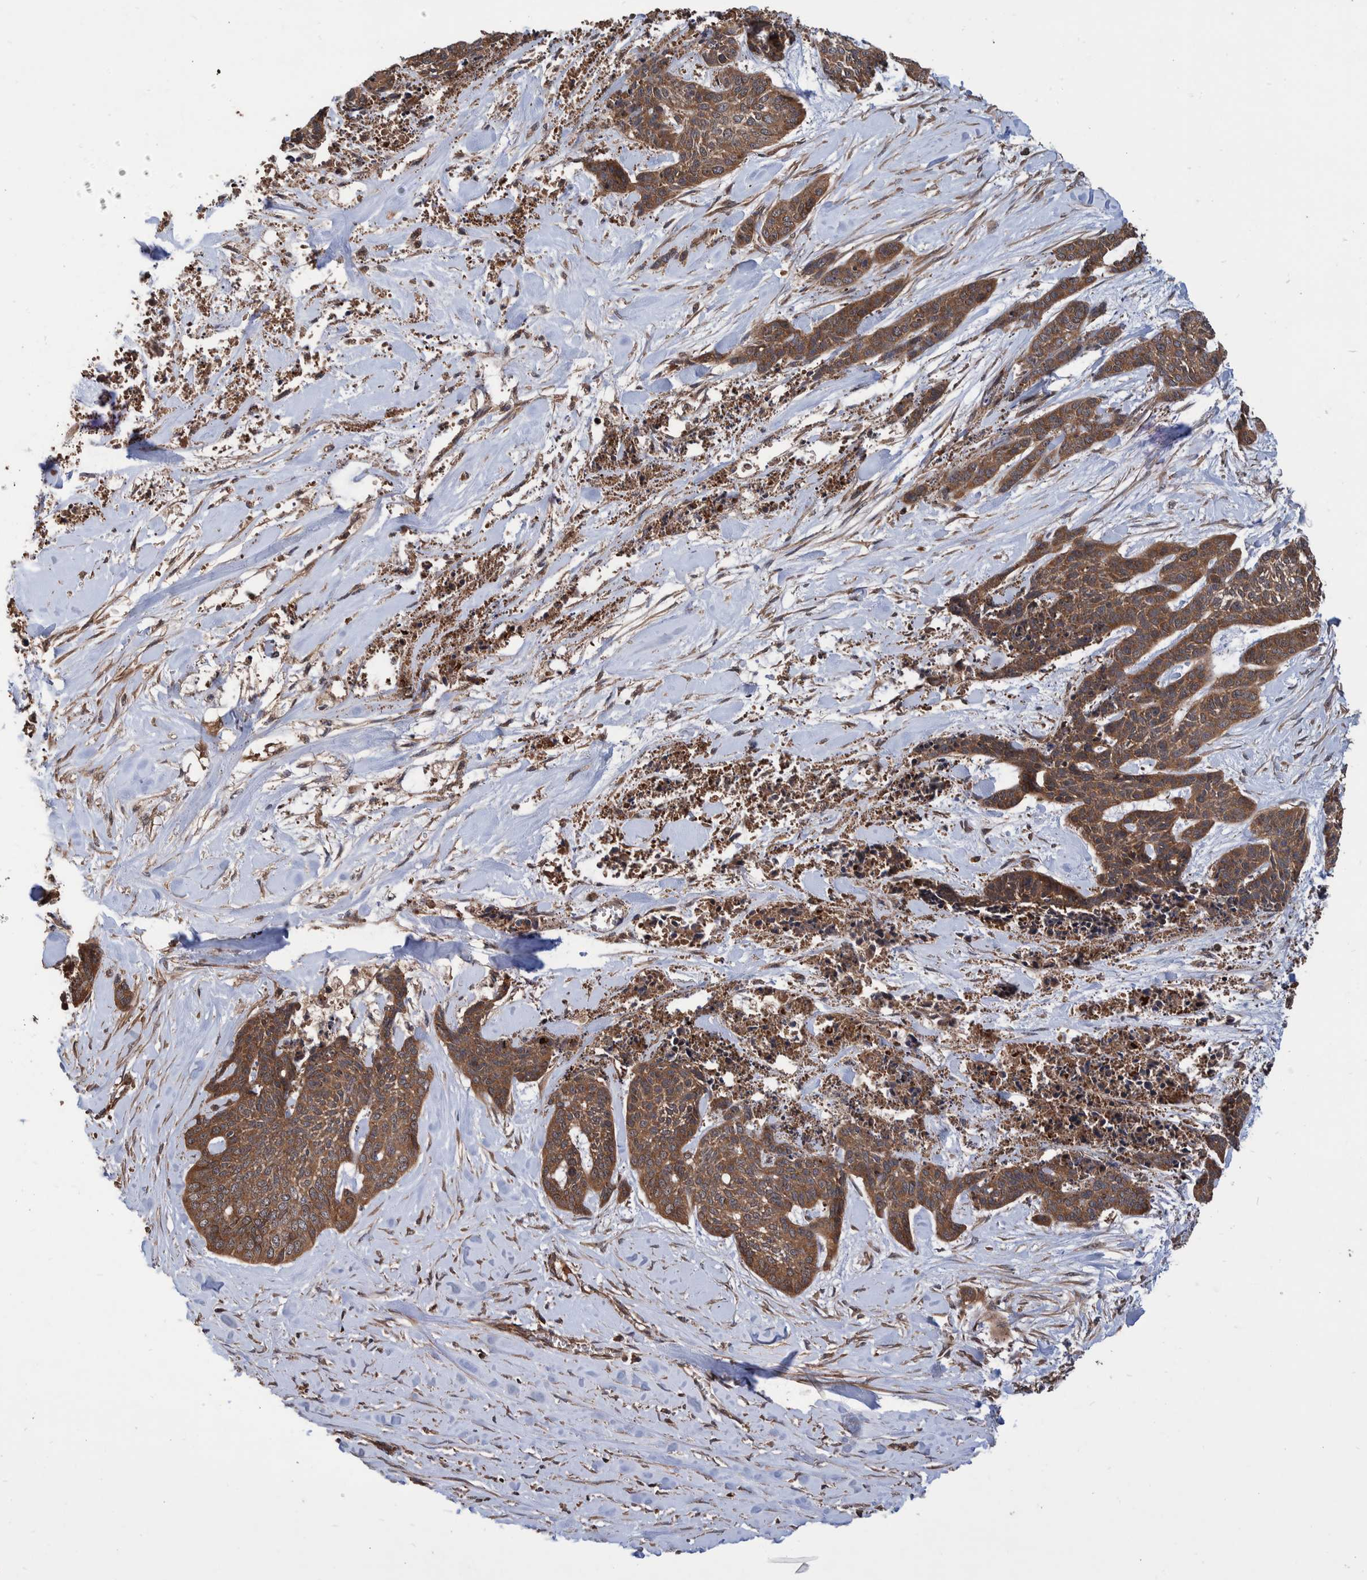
{"staining": {"intensity": "moderate", "quantity": ">75%", "location": "cytoplasmic/membranous"}, "tissue": "skin cancer", "cell_type": "Tumor cells", "image_type": "cancer", "snomed": [{"axis": "morphology", "description": "Basal cell carcinoma"}, {"axis": "topography", "description": "Skin"}], "caption": "There is medium levels of moderate cytoplasmic/membranous expression in tumor cells of skin basal cell carcinoma, as demonstrated by immunohistochemical staining (brown color).", "gene": "VBP1", "patient": {"sex": "female", "age": 64}}